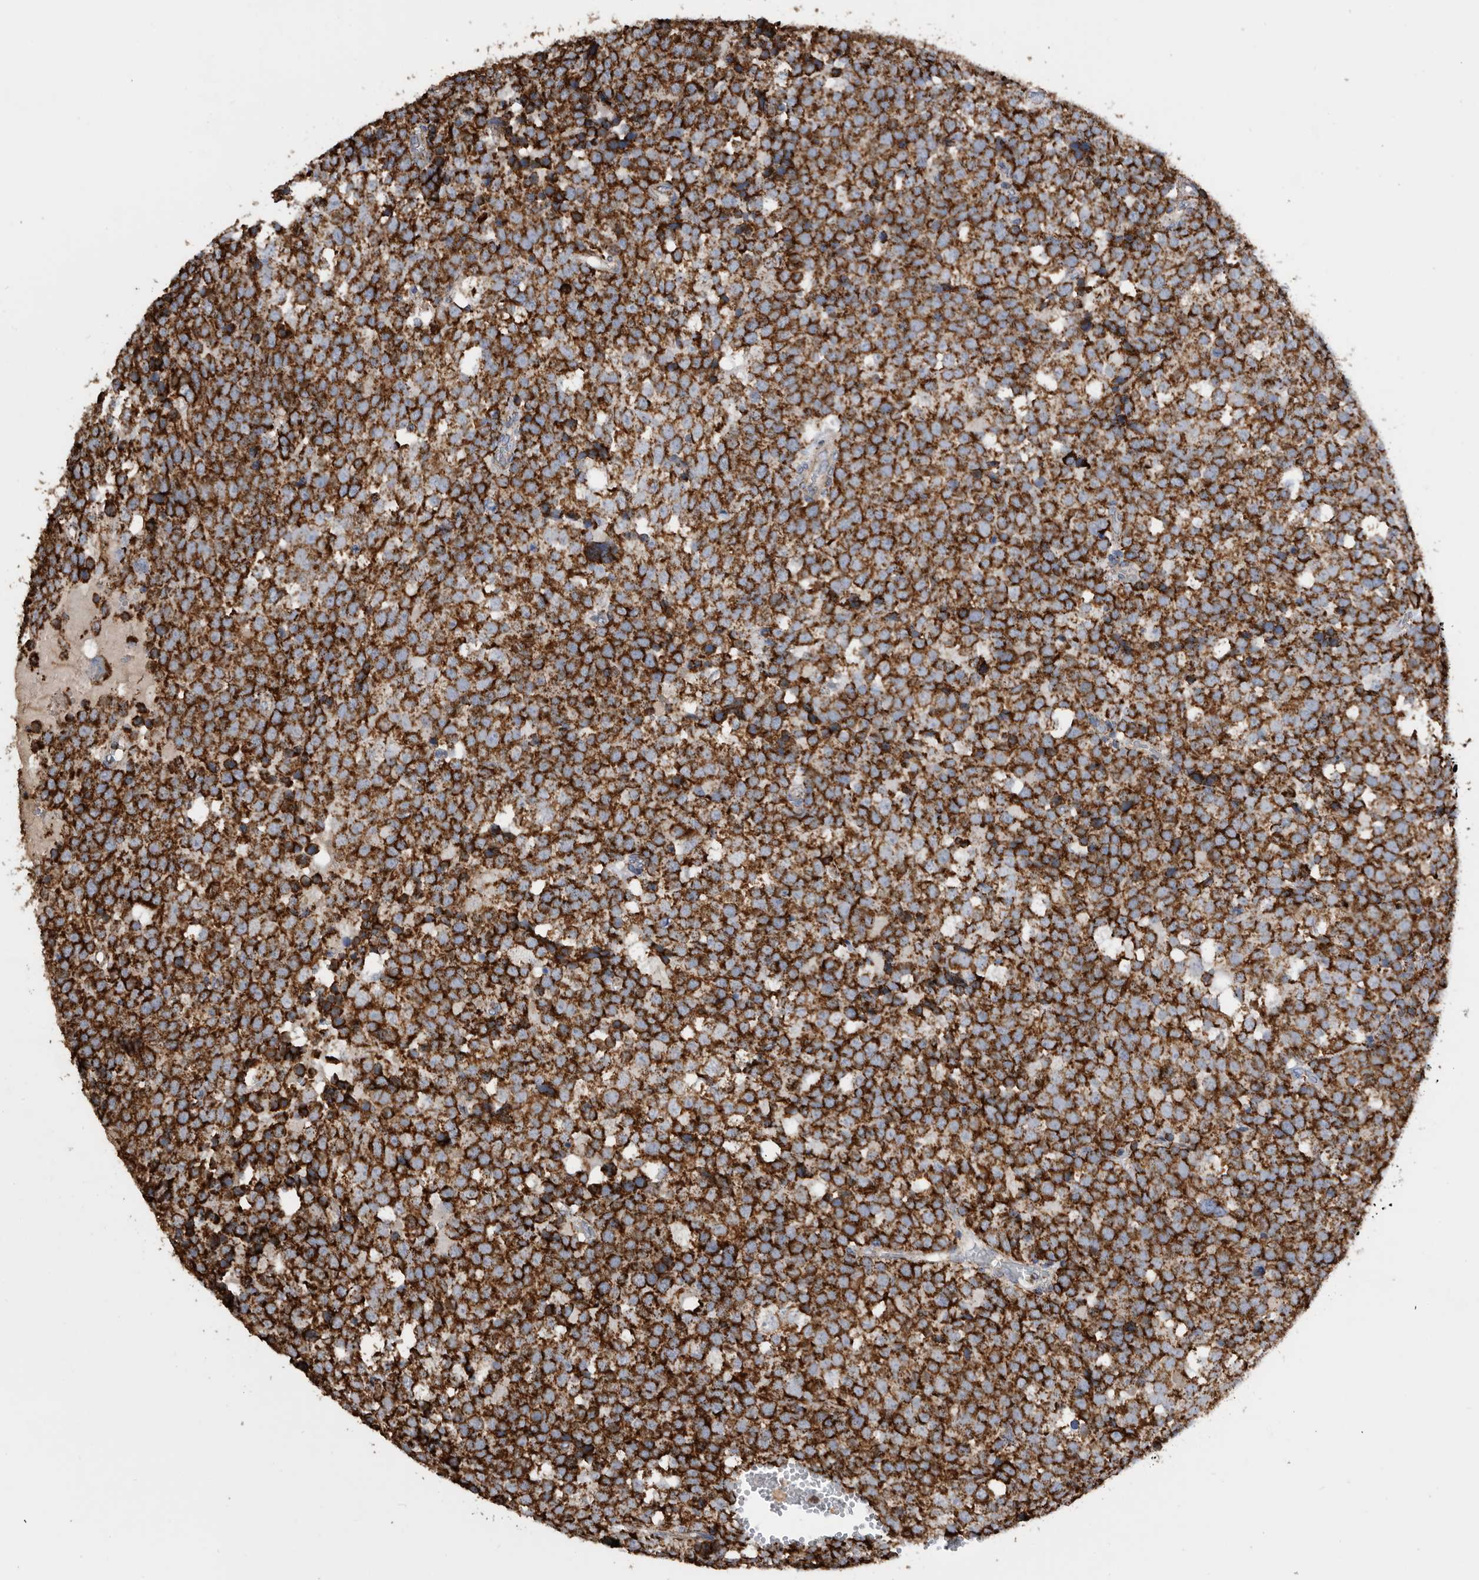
{"staining": {"intensity": "strong", "quantity": ">75%", "location": "cytoplasmic/membranous"}, "tissue": "testis cancer", "cell_type": "Tumor cells", "image_type": "cancer", "snomed": [{"axis": "morphology", "description": "Seminoma, NOS"}, {"axis": "topography", "description": "Testis"}], "caption": "IHC micrograph of neoplastic tissue: testis cancer (seminoma) stained using IHC displays high levels of strong protein expression localized specifically in the cytoplasmic/membranous of tumor cells, appearing as a cytoplasmic/membranous brown color.", "gene": "WFDC1", "patient": {"sex": "male", "age": 71}}